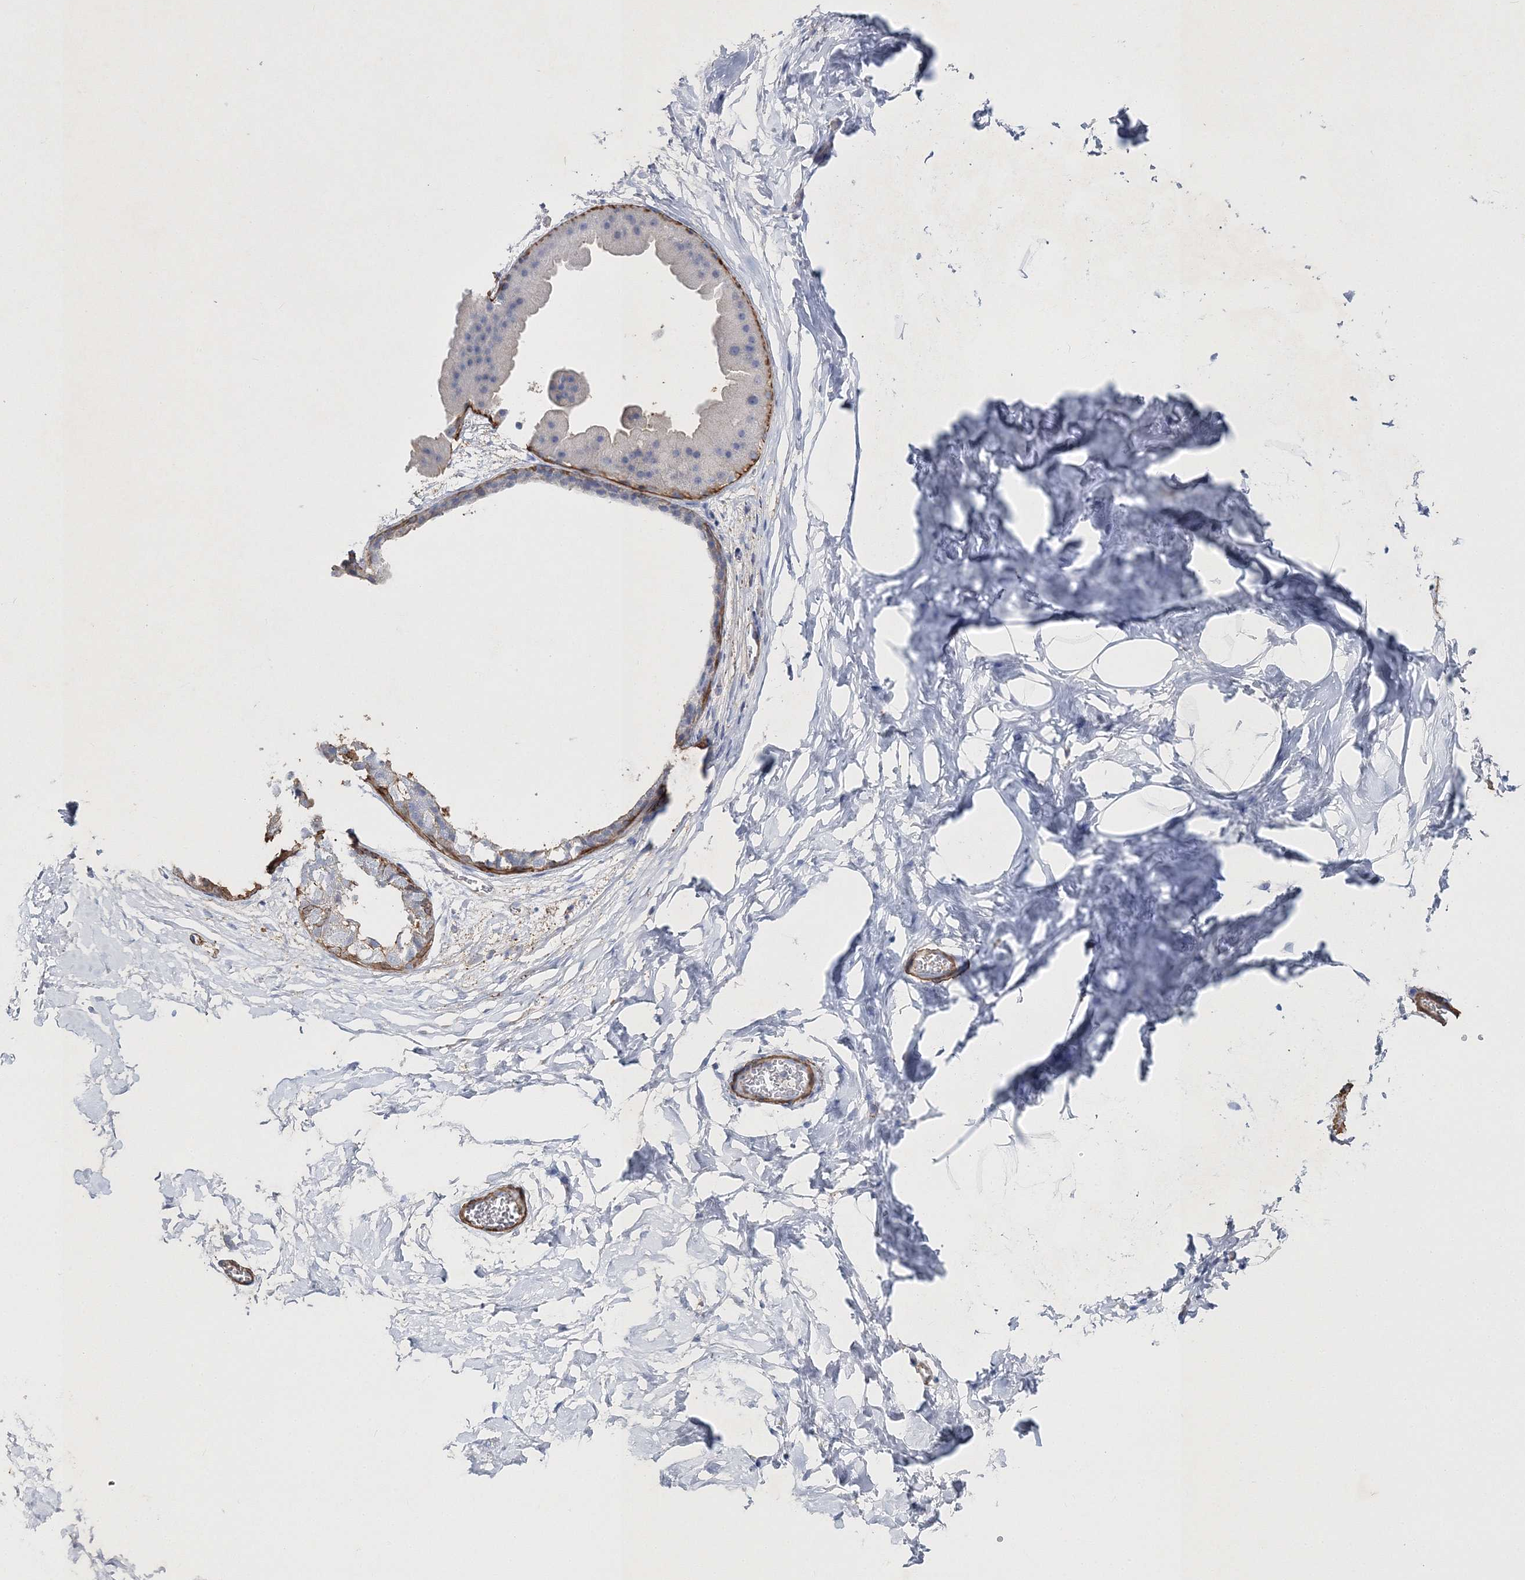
{"staining": {"intensity": "negative", "quantity": "none", "location": "none"}, "tissue": "adipose tissue", "cell_type": "Adipocytes", "image_type": "normal", "snomed": [{"axis": "morphology", "description": "Normal tissue, NOS"}, {"axis": "morphology", "description": "Fibrosis, NOS"}, {"axis": "topography", "description": "Breast"}, {"axis": "topography", "description": "Adipose tissue"}], "caption": "Protein analysis of benign adipose tissue demonstrates no significant positivity in adipocytes. (Immunohistochemistry, brightfield microscopy, high magnification).", "gene": "RTN2", "patient": {"sex": "female", "age": 39}}